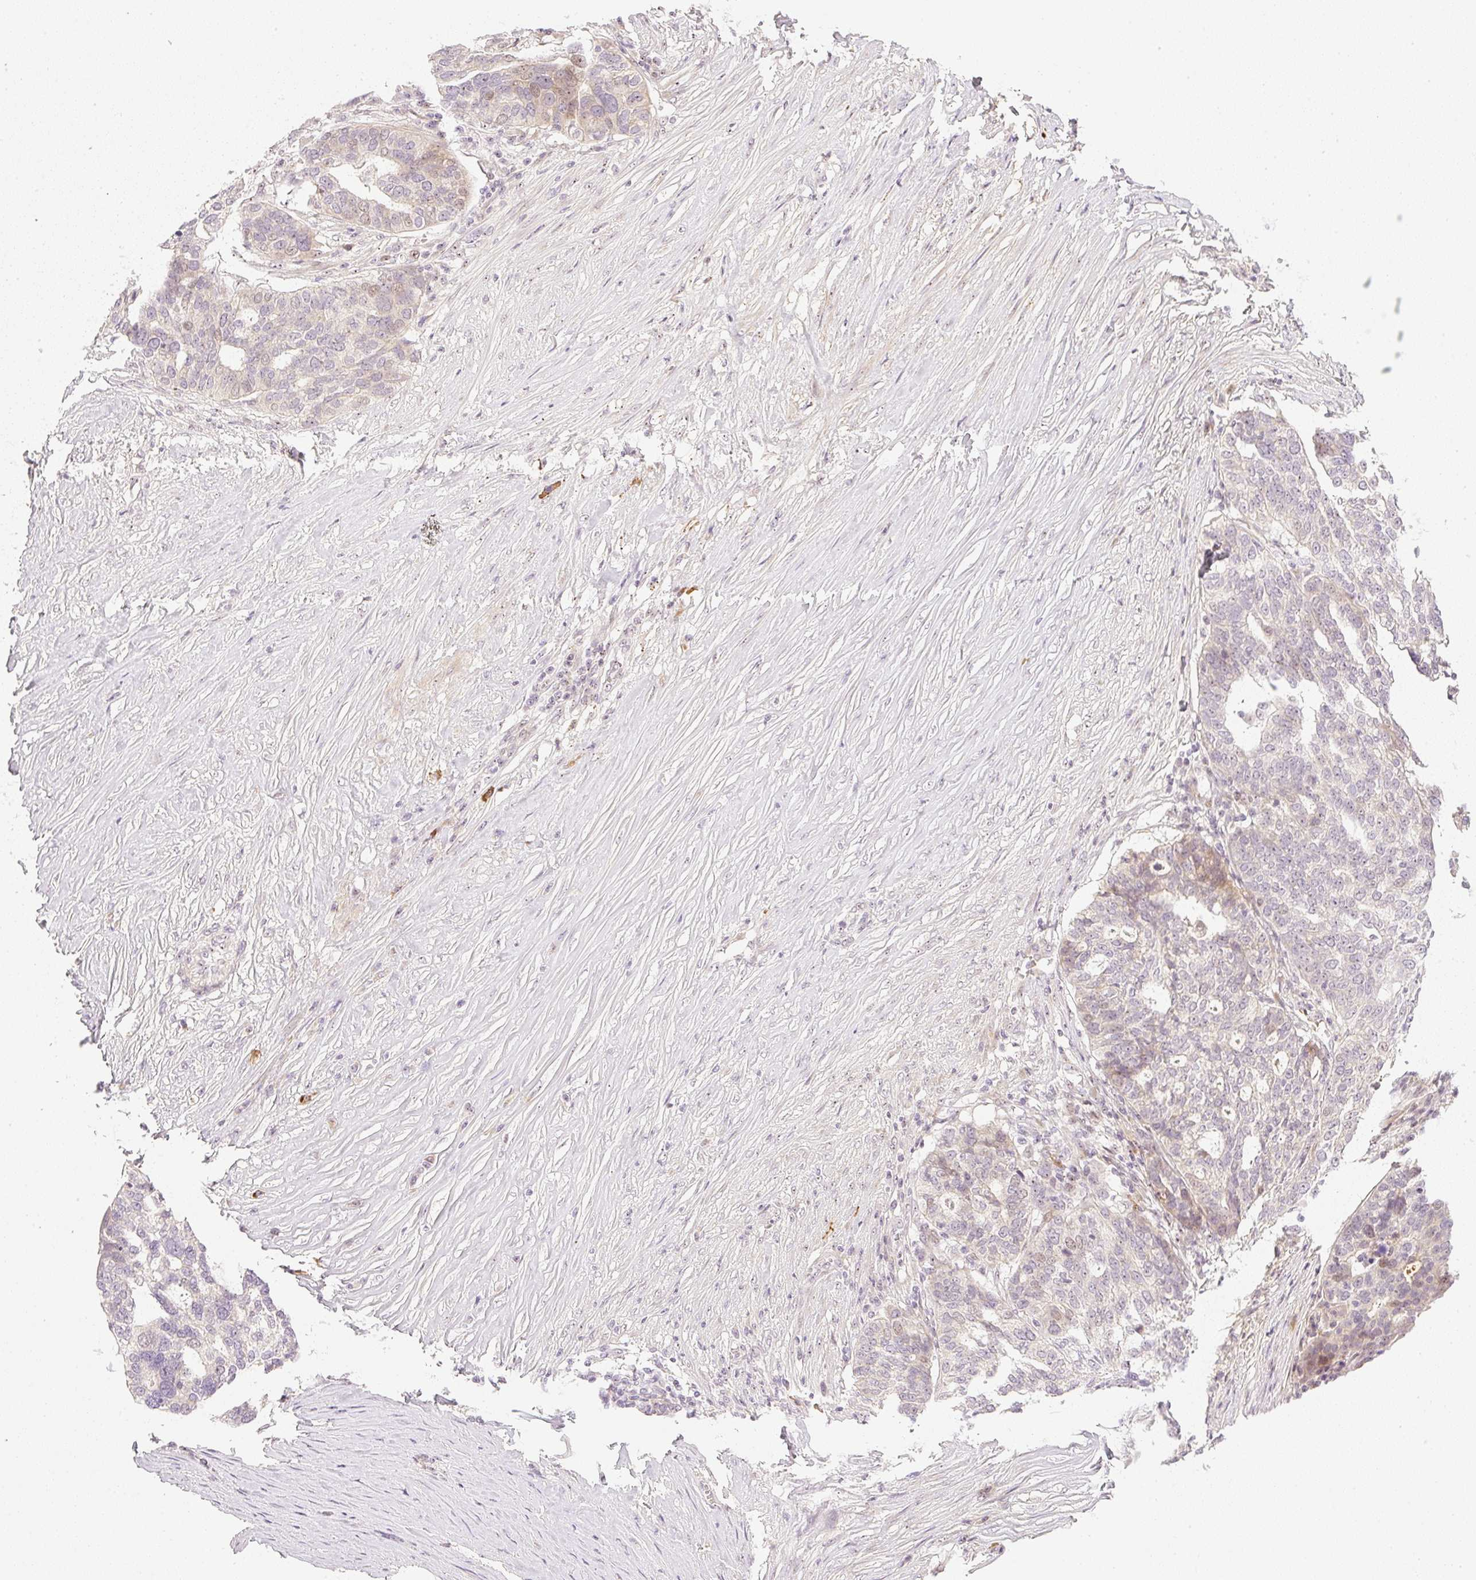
{"staining": {"intensity": "weak", "quantity": "<25%", "location": "cytoplasmic/membranous,nuclear"}, "tissue": "ovarian cancer", "cell_type": "Tumor cells", "image_type": "cancer", "snomed": [{"axis": "morphology", "description": "Cystadenocarcinoma, serous, NOS"}, {"axis": "topography", "description": "Ovary"}], "caption": "Histopathology image shows no significant protein expression in tumor cells of ovarian cancer.", "gene": "AAR2", "patient": {"sex": "female", "age": 59}}